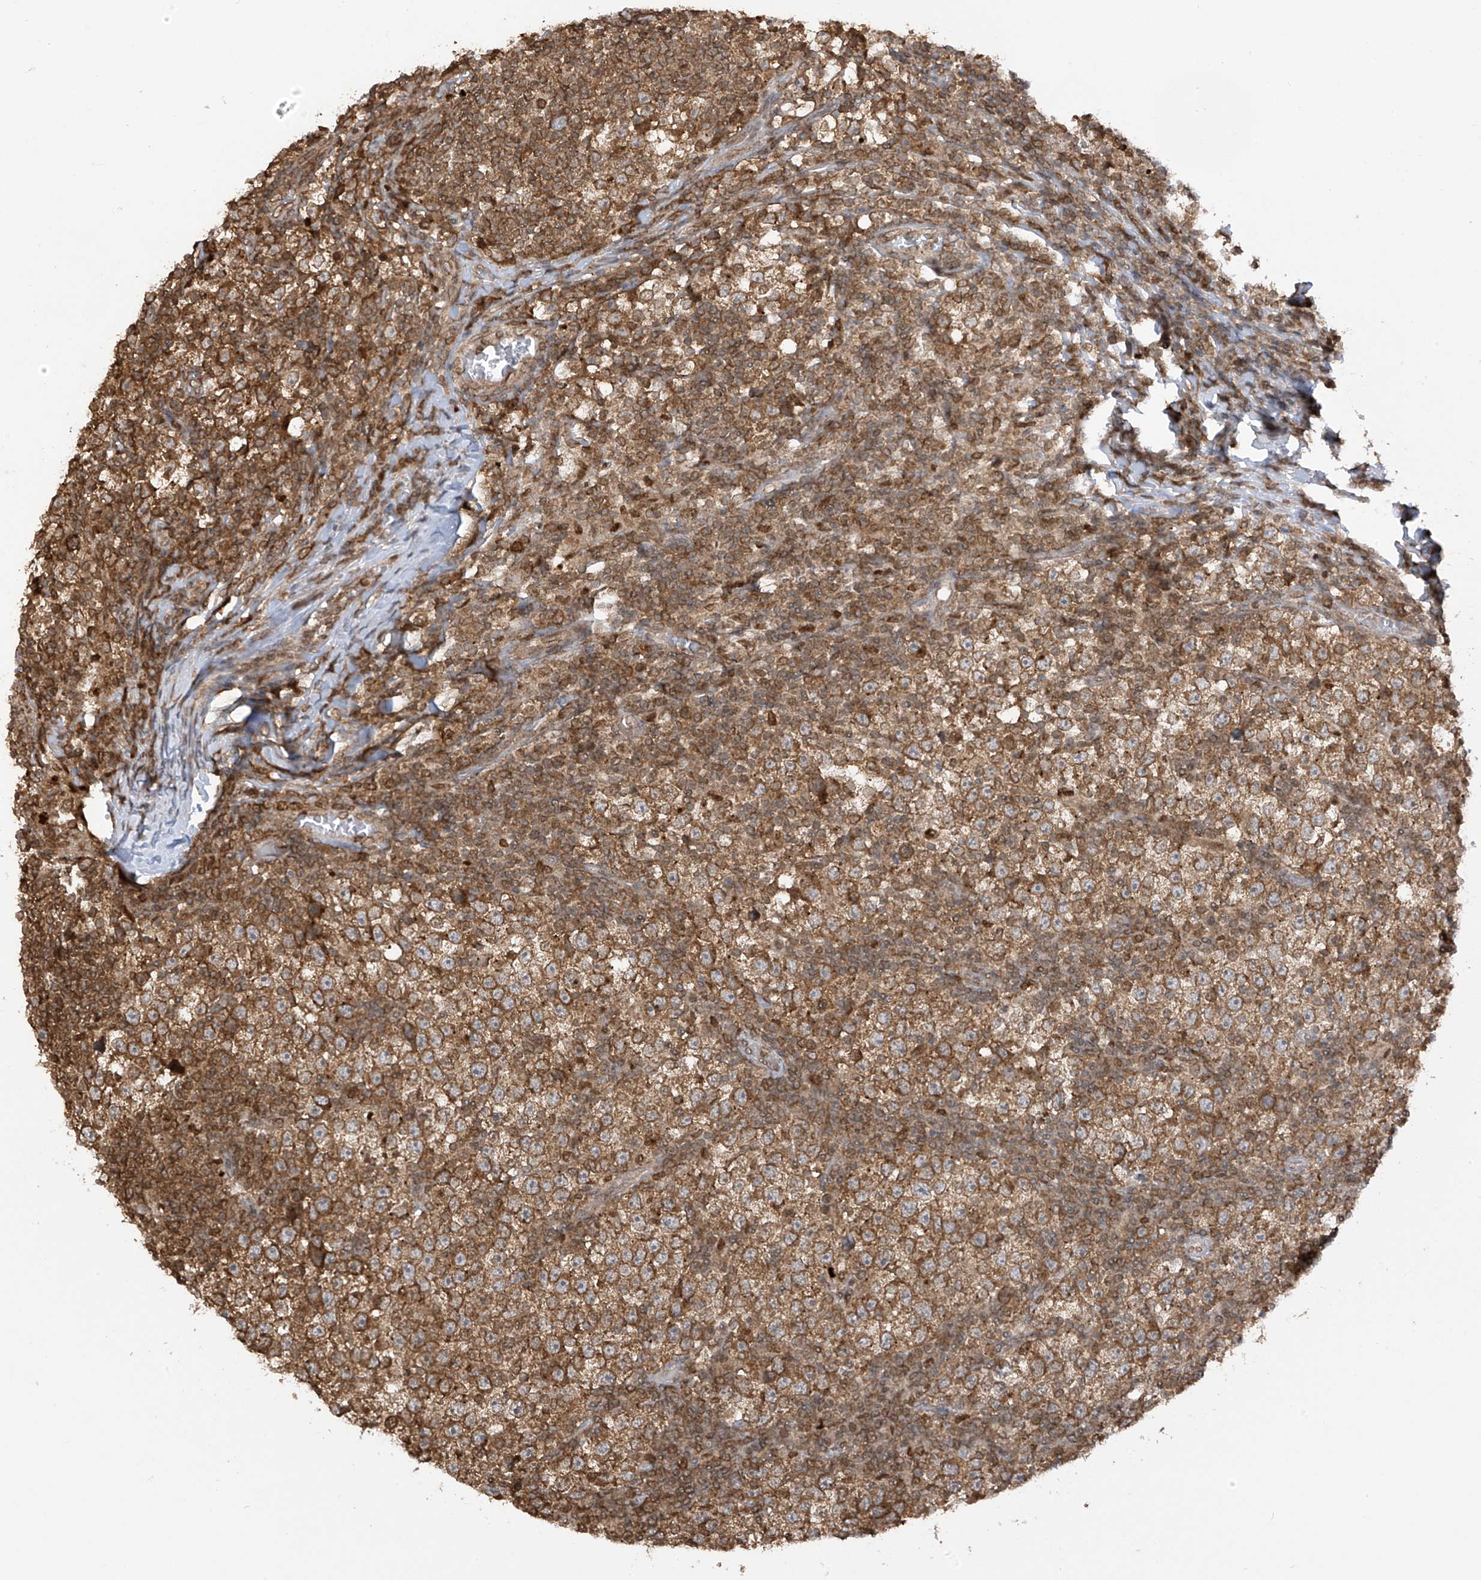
{"staining": {"intensity": "moderate", "quantity": ">75%", "location": "cytoplasmic/membranous"}, "tissue": "testis cancer", "cell_type": "Tumor cells", "image_type": "cancer", "snomed": [{"axis": "morphology", "description": "Seminoma, NOS"}, {"axis": "topography", "description": "Testis"}], "caption": "Tumor cells exhibit medium levels of moderate cytoplasmic/membranous expression in about >75% of cells in seminoma (testis).", "gene": "KPNB1", "patient": {"sex": "male", "age": 65}}